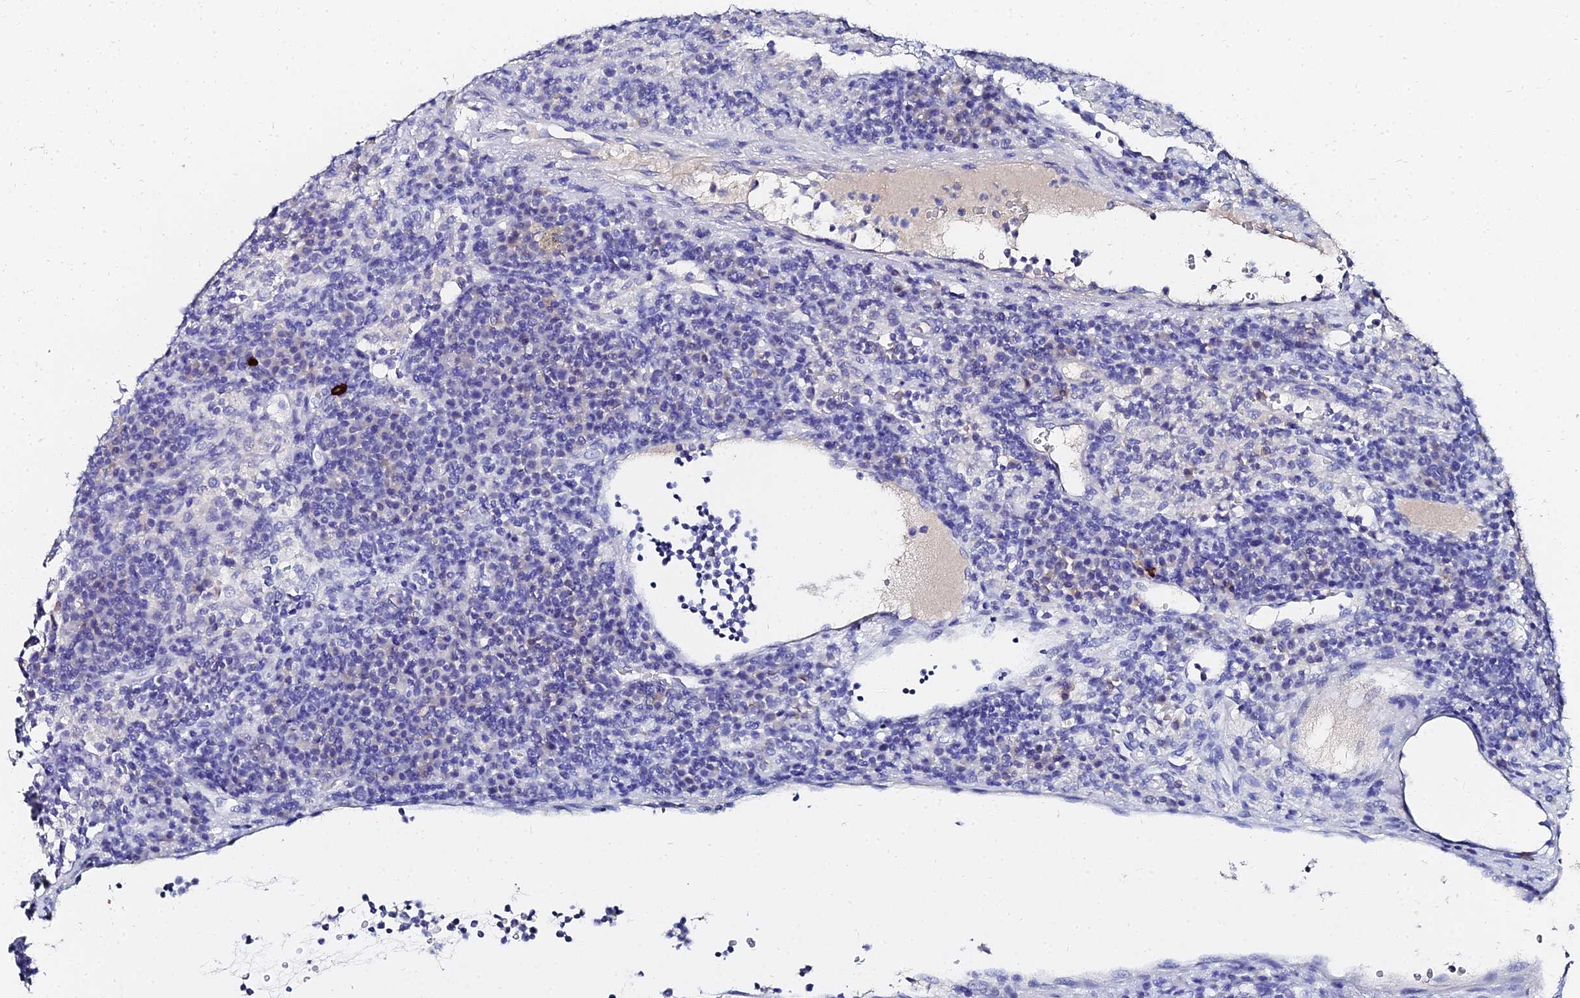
{"staining": {"intensity": "negative", "quantity": "none", "location": "none"}, "tissue": "lymph node", "cell_type": "Germinal center cells", "image_type": "normal", "snomed": [{"axis": "morphology", "description": "Normal tissue, NOS"}, {"axis": "topography", "description": "Lymph node"}], "caption": "This is an immunohistochemistry histopathology image of benign human lymph node. There is no staining in germinal center cells.", "gene": "KRT17", "patient": {"sex": "female", "age": 70}}